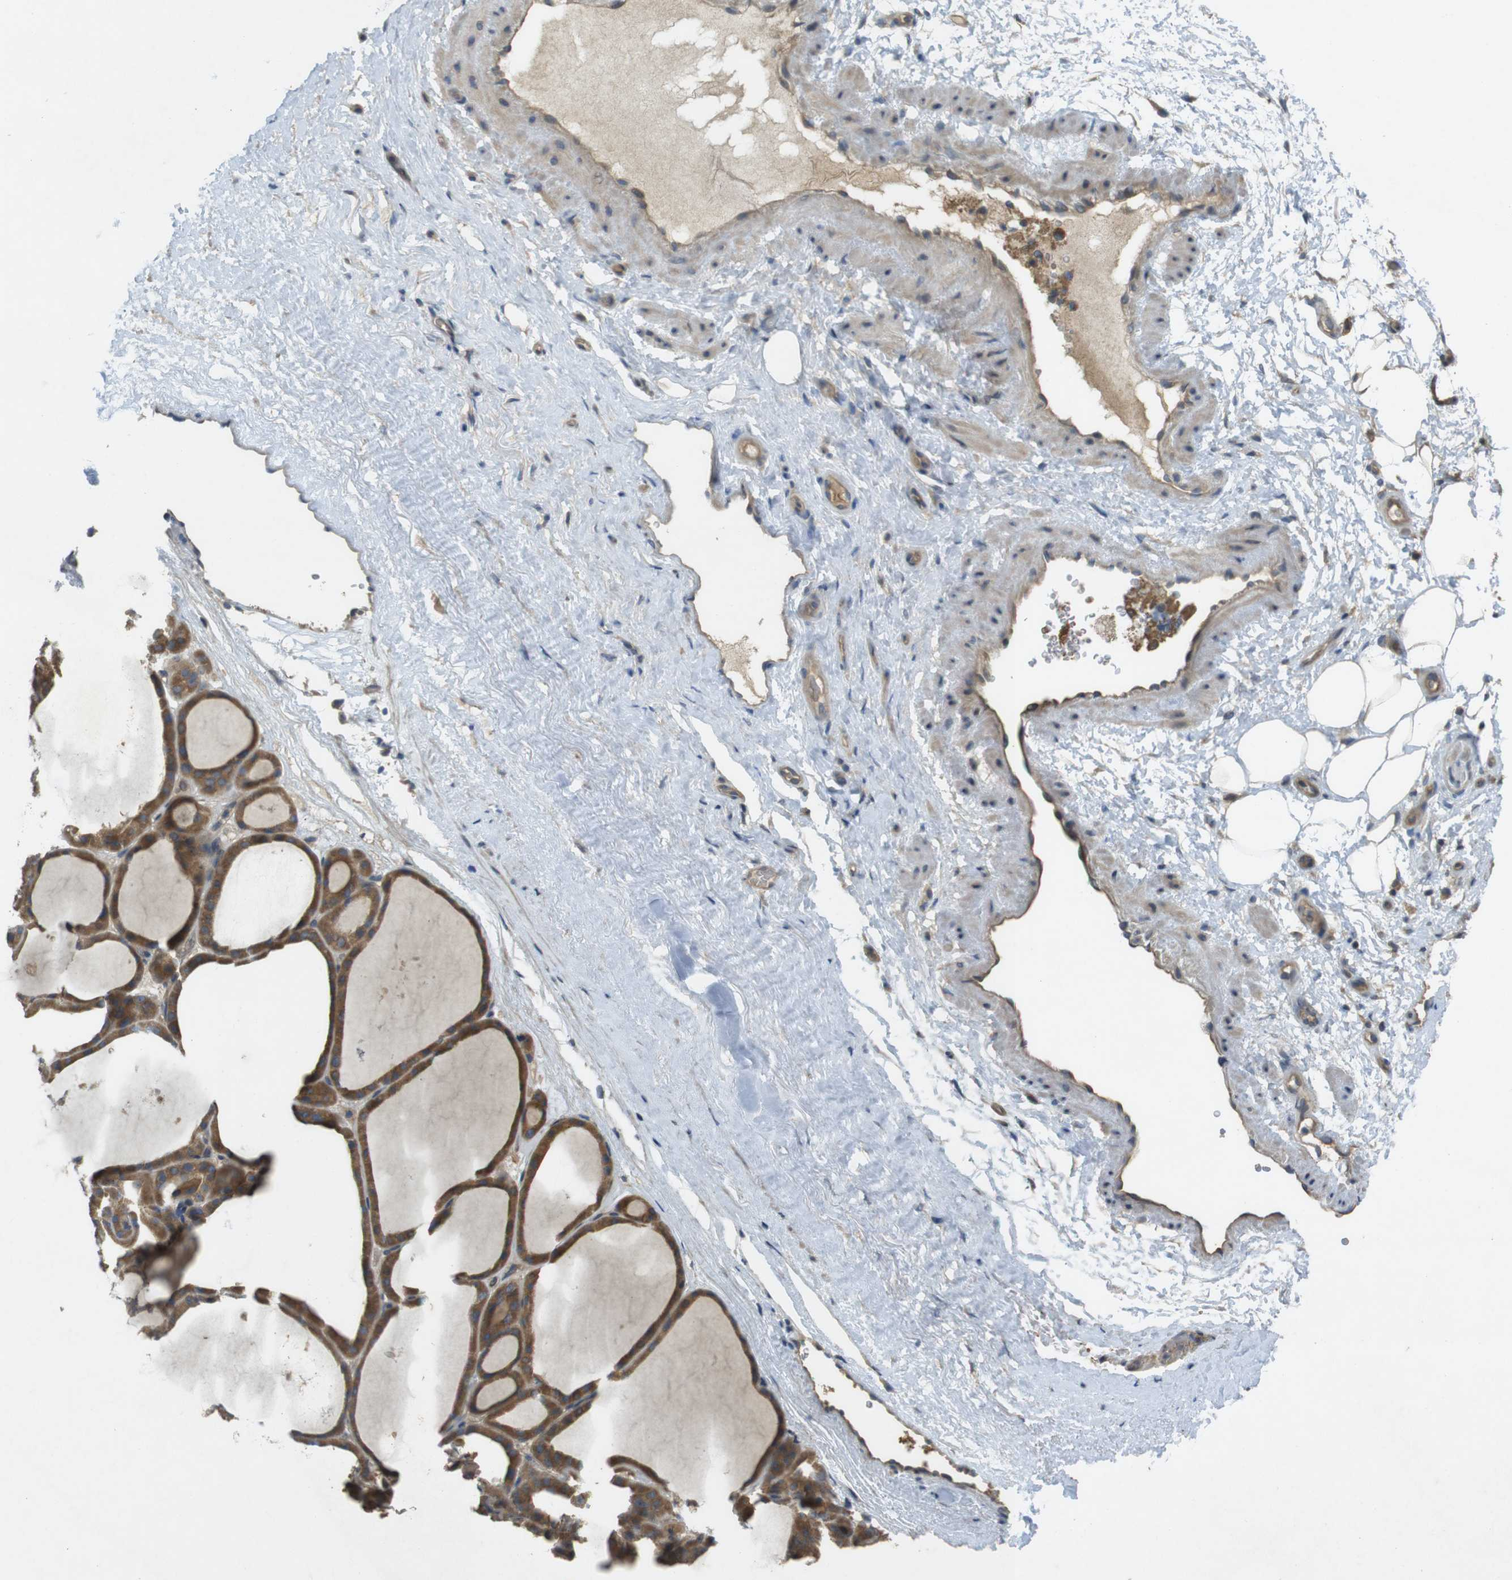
{"staining": {"intensity": "moderate", "quantity": ">75%", "location": "cytoplasmic/membranous"}, "tissue": "thyroid gland", "cell_type": "Glandular cells", "image_type": "normal", "snomed": [{"axis": "morphology", "description": "Normal tissue, NOS"}, {"axis": "morphology", "description": "Carcinoma, NOS"}, {"axis": "topography", "description": "Thyroid gland"}], "caption": "Benign thyroid gland was stained to show a protein in brown. There is medium levels of moderate cytoplasmic/membranous expression in about >75% of glandular cells.", "gene": "CLTC", "patient": {"sex": "female", "age": 86}}